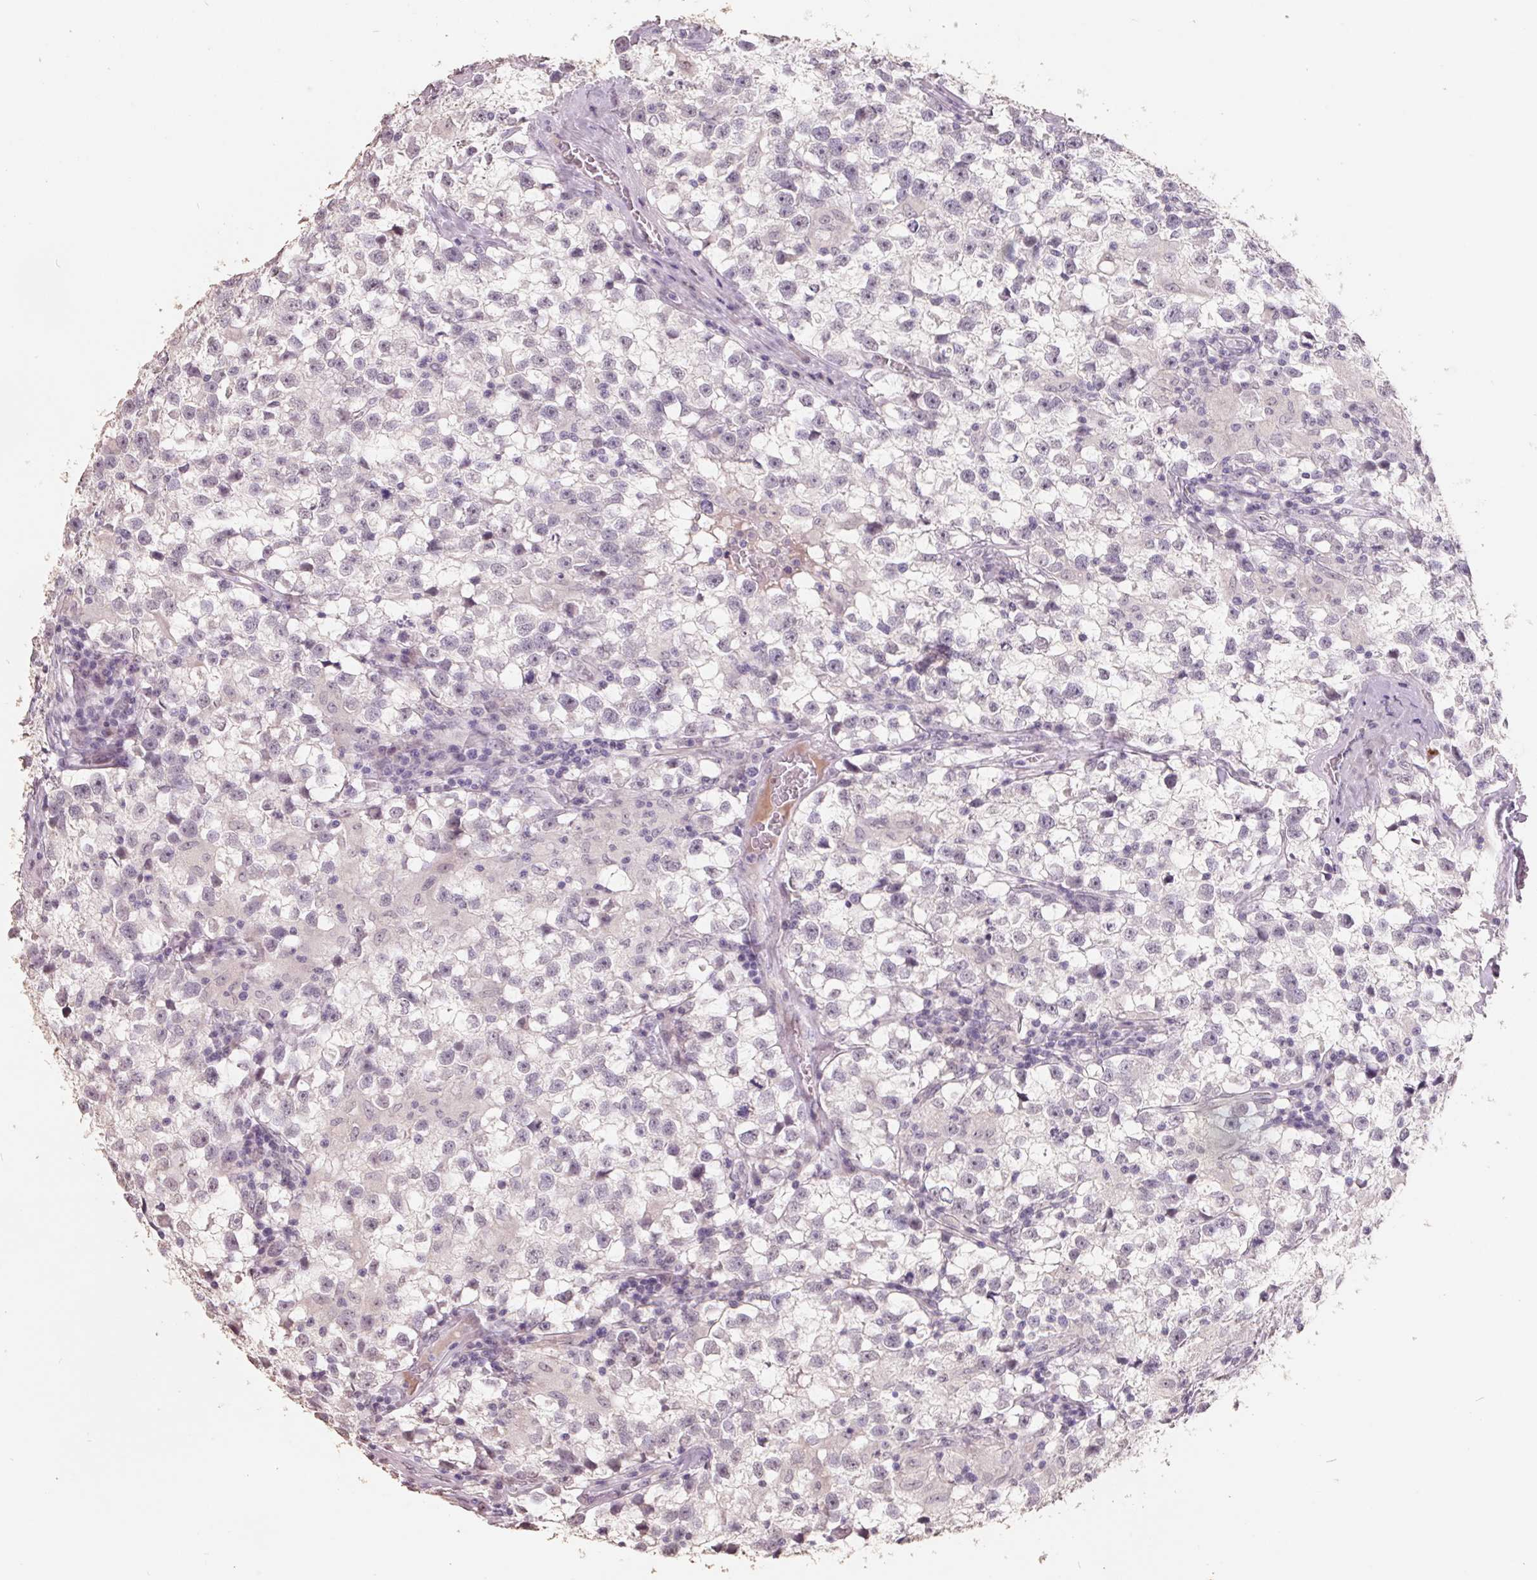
{"staining": {"intensity": "negative", "quantity": "none", "location": "none"}, "tissue": "testis cancer", "cell_type": "Tumor cells", "image_type": "cancer", "snomed": [{"axis": "morphology", "description": "Seminoma, NOS"}, {"axis": "topography", "description": "Testis"}], "caption": "IHC micrograph of seminoma (testis) stained for a protein (brown), which demonstrates no expression in tumor cells.", "gene": "FTCD", "patient": {"sex": "male", "age": 31}}